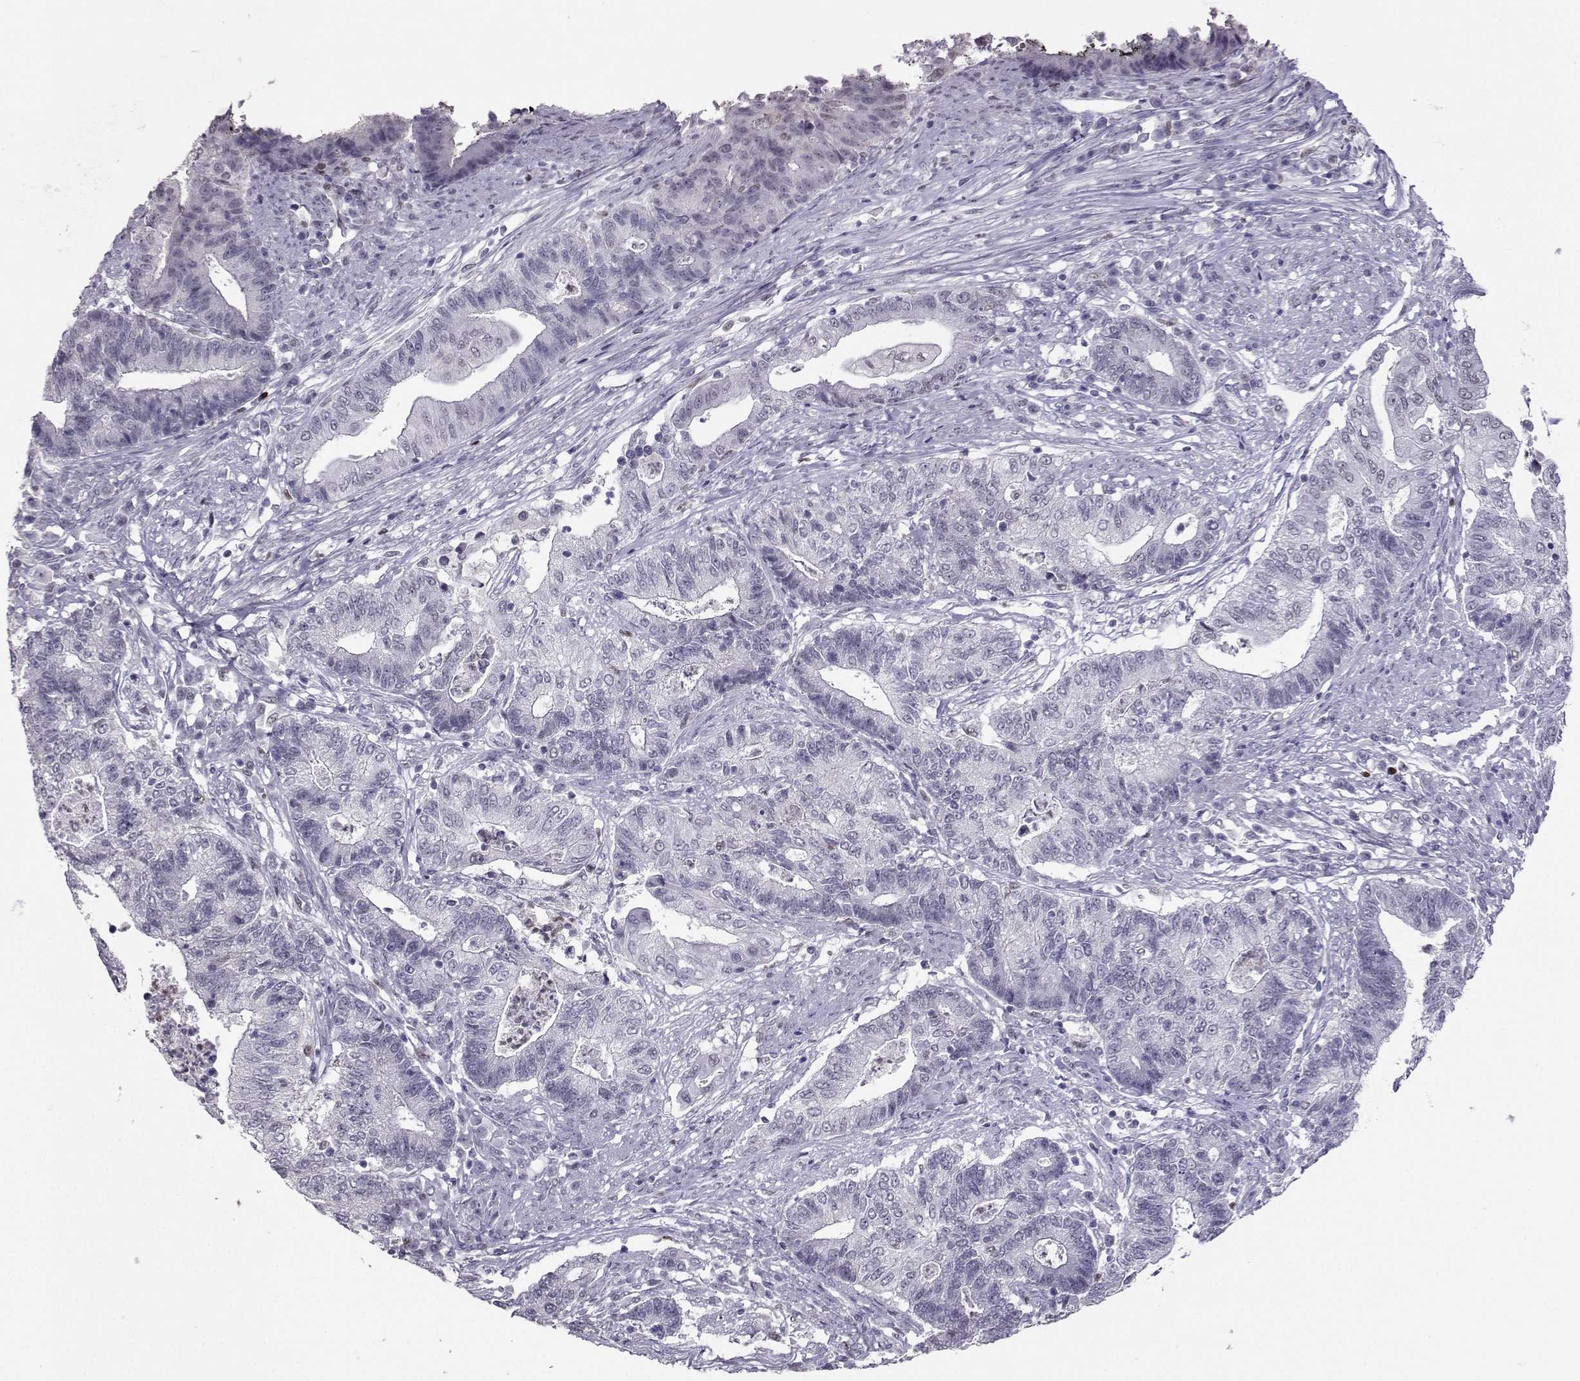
{"staining": {"intensity": "negative", "quantity": "none", "location": "none"}, "tissue": "endometrial cancer", "cell_type": "Tumor cells", "image_type": "cancer", "snomed": [{"axis": "morphology", "description": "Adenocarcinoma, NOS"}, {"axis": "topography", "description": "Uterus"}, {"axis": "topography", "description": "Endometrium"}], "caption": "Tumor cells are negative for protein expression in human endometrial cancer (adenocarcinoma).", "gene": "TEDC2", "patient": {"sex": "female", "age": 54}}